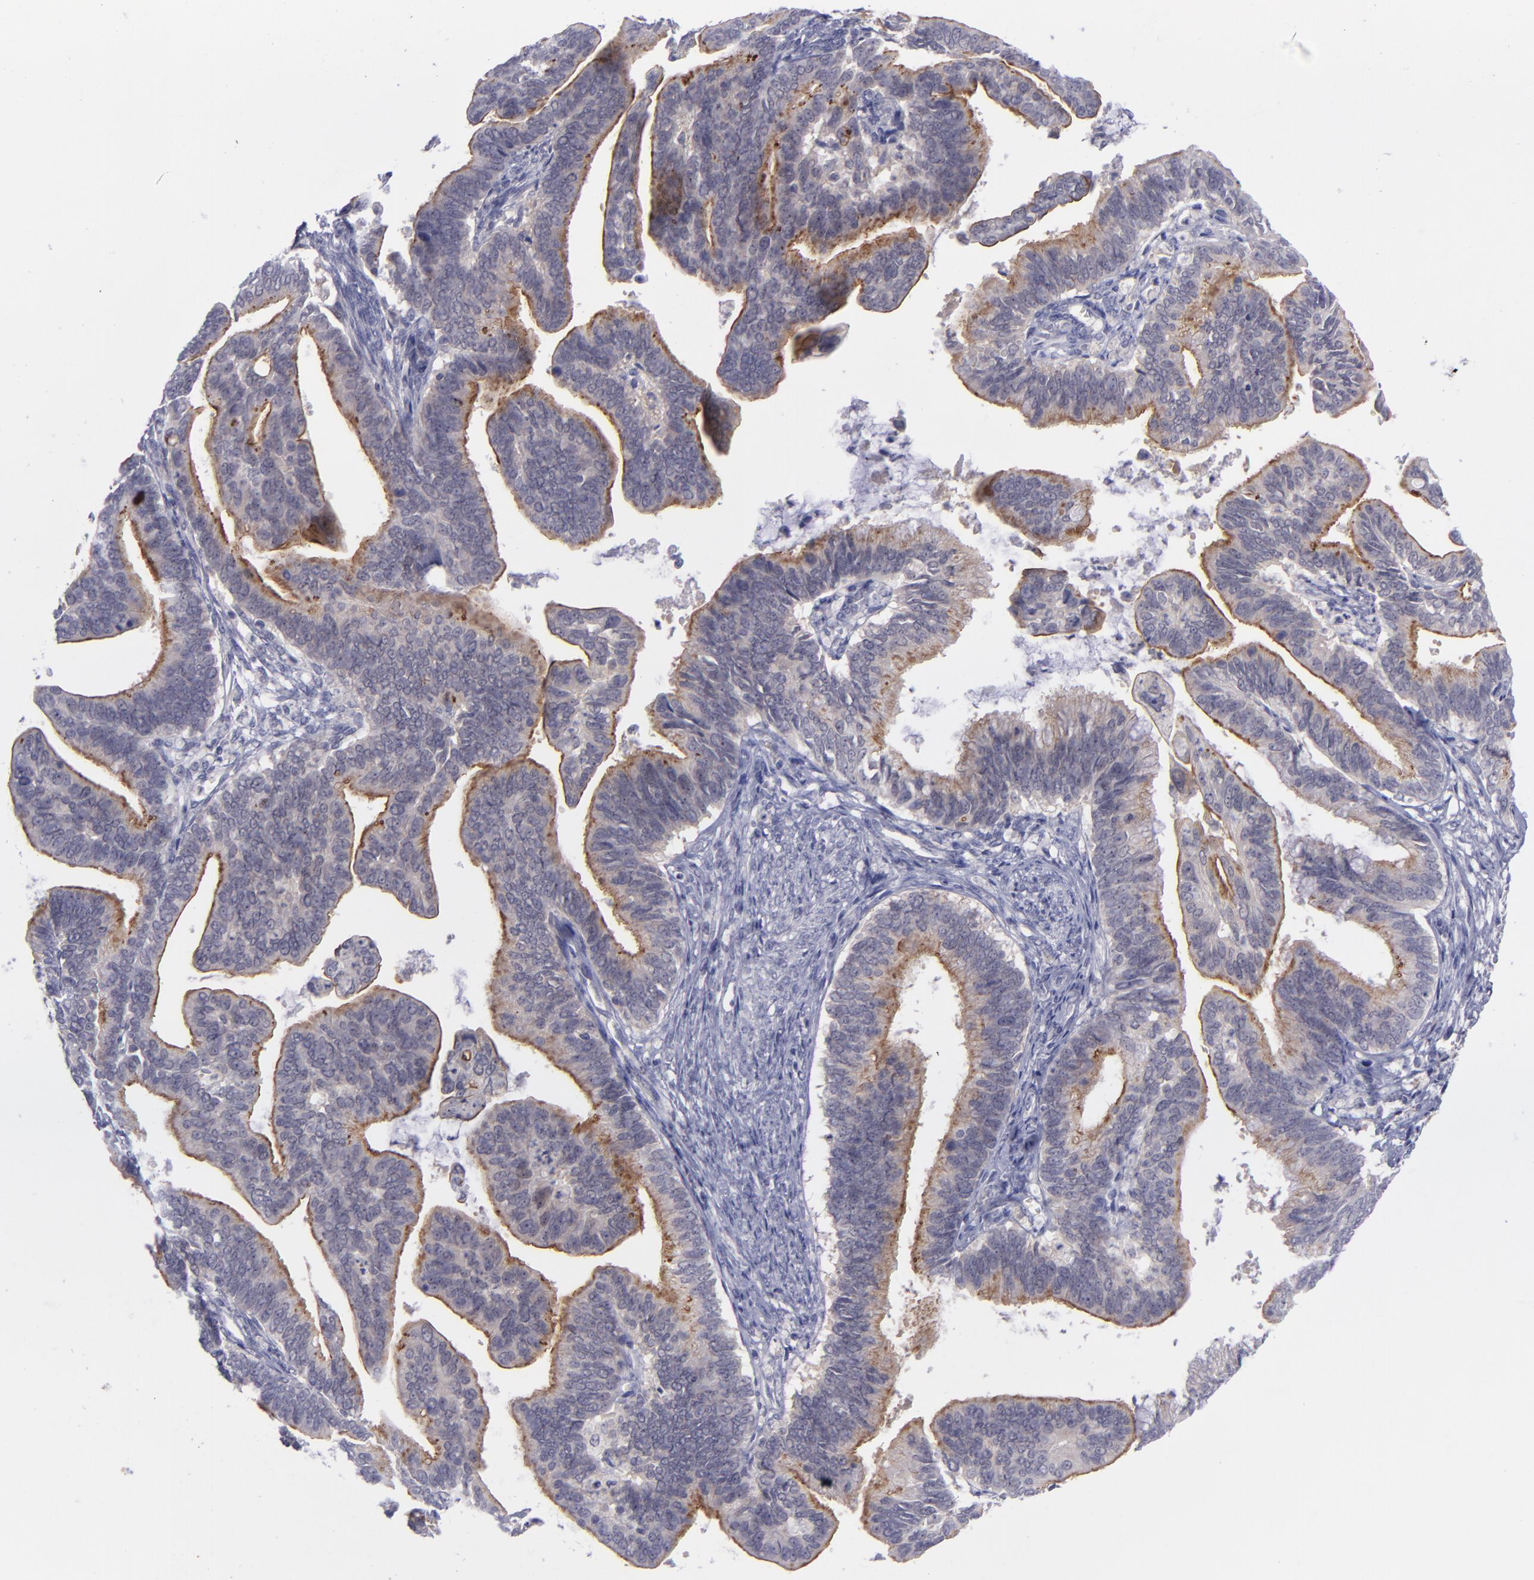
{"staining": {"intensity": "moderate", "quantity": "25%-75%", "location": "cytoplasmic/membranous"}, "tissue": "cervical cancer", "cell_type": "Tumor cells", "image_type": "cancer", "snomed": [{"axis": "morphology", "description": "Adenocarcinoma, NOS"}, {"axis": "topography", "description": "Cervix"}], "caption": "The immunohistochemical stain shows moderate cytoplasmic/membranous expression in tumor cells of cervical cancer (adenocarcinoma) tissue.", "gene": "EVPL", "patient": {"sex": "female", "age": 47}}